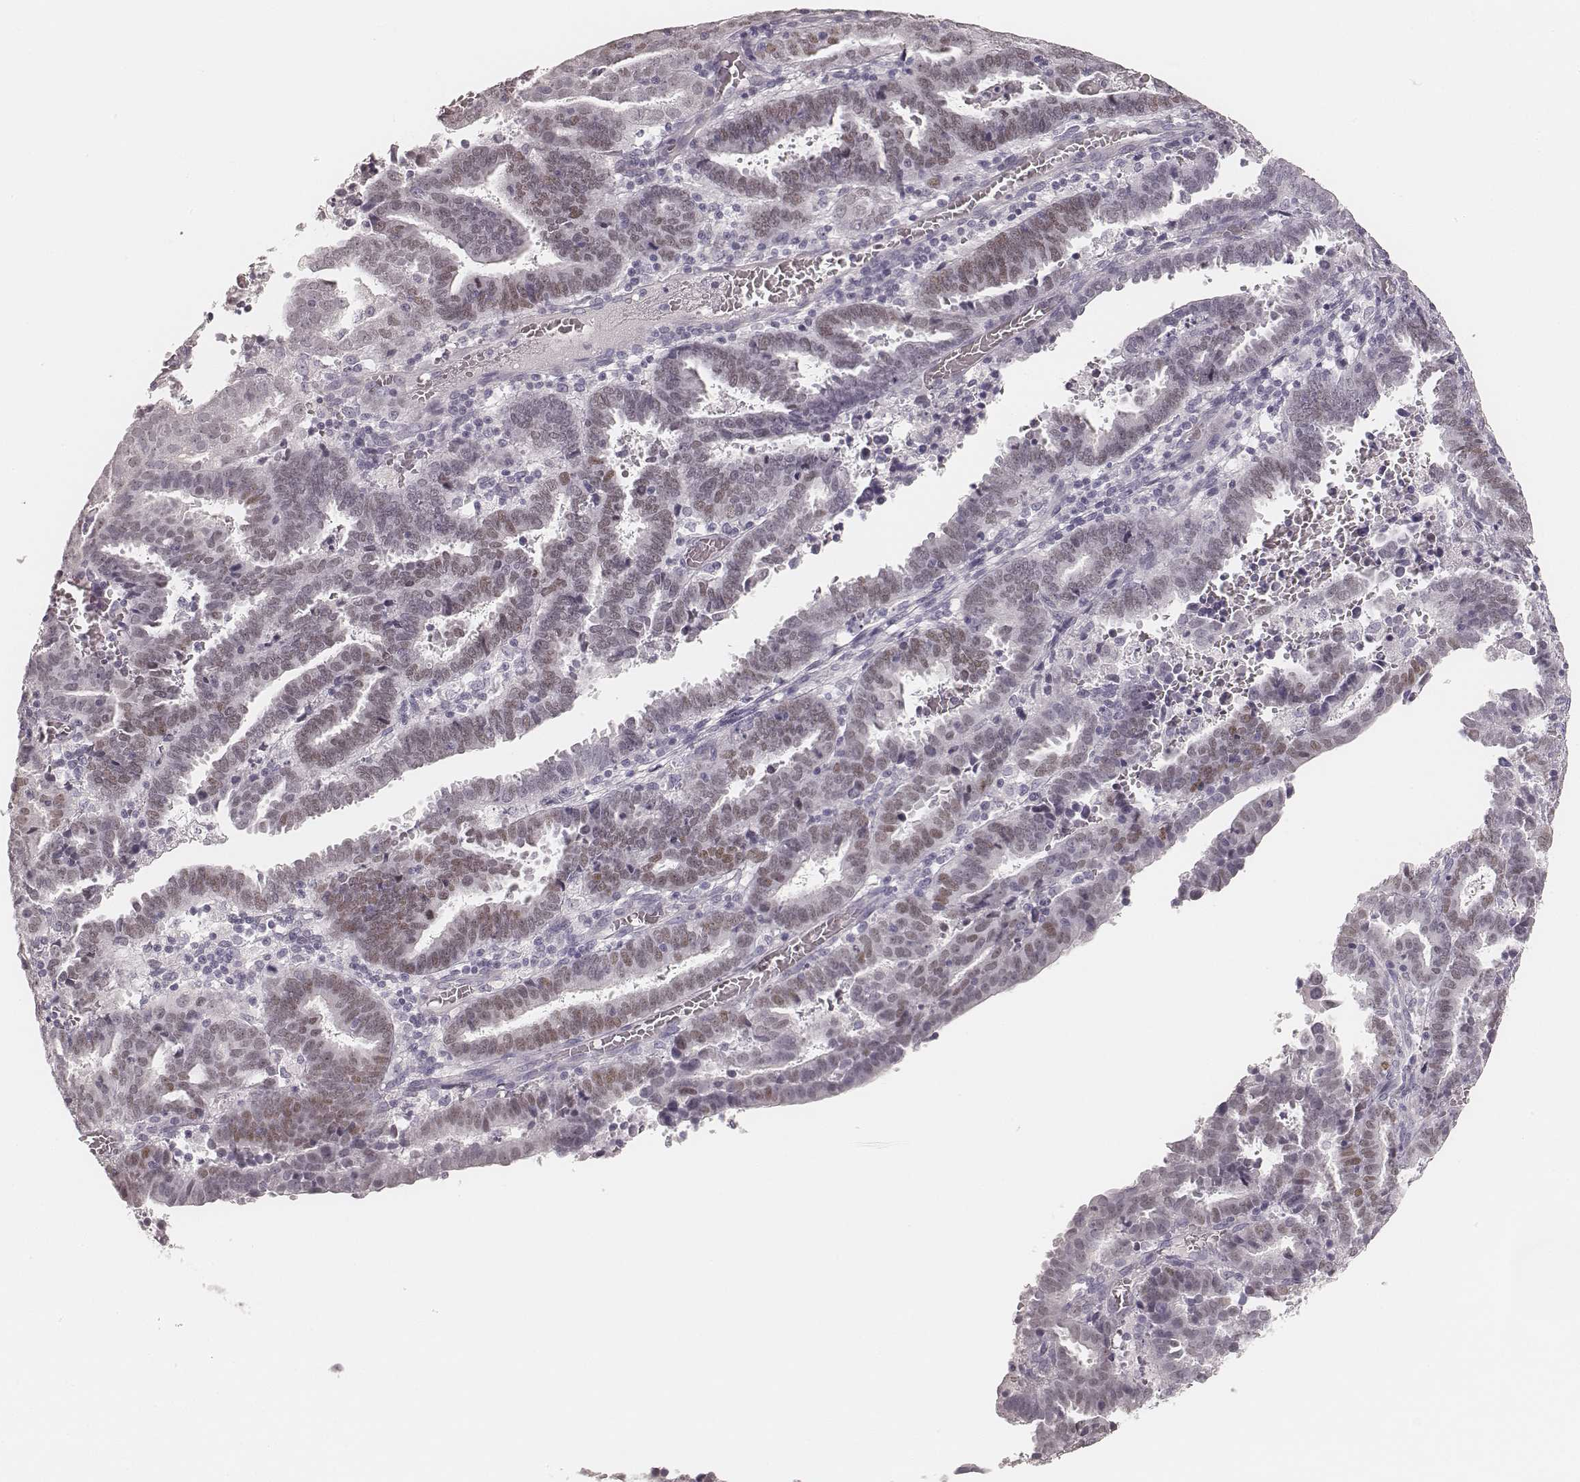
{"staining": {"intensity": "negative", "quantity": "none", "location": "none"}, "tissue": "endometrial cancer", "cell_type": "Tumor cells", "image_type": "cancer", "snomed": [{"axis": "morphology", "description": "Adenocarcinoma, NOS"}, {"axis": "topography", "description": "Uterus"}], "caption": "Tumor cells show no significant protein positivity in adenocarcinoma (endometrial).", "gene": "HNF4G", "patient": {"sex": "female", "age": 83}}